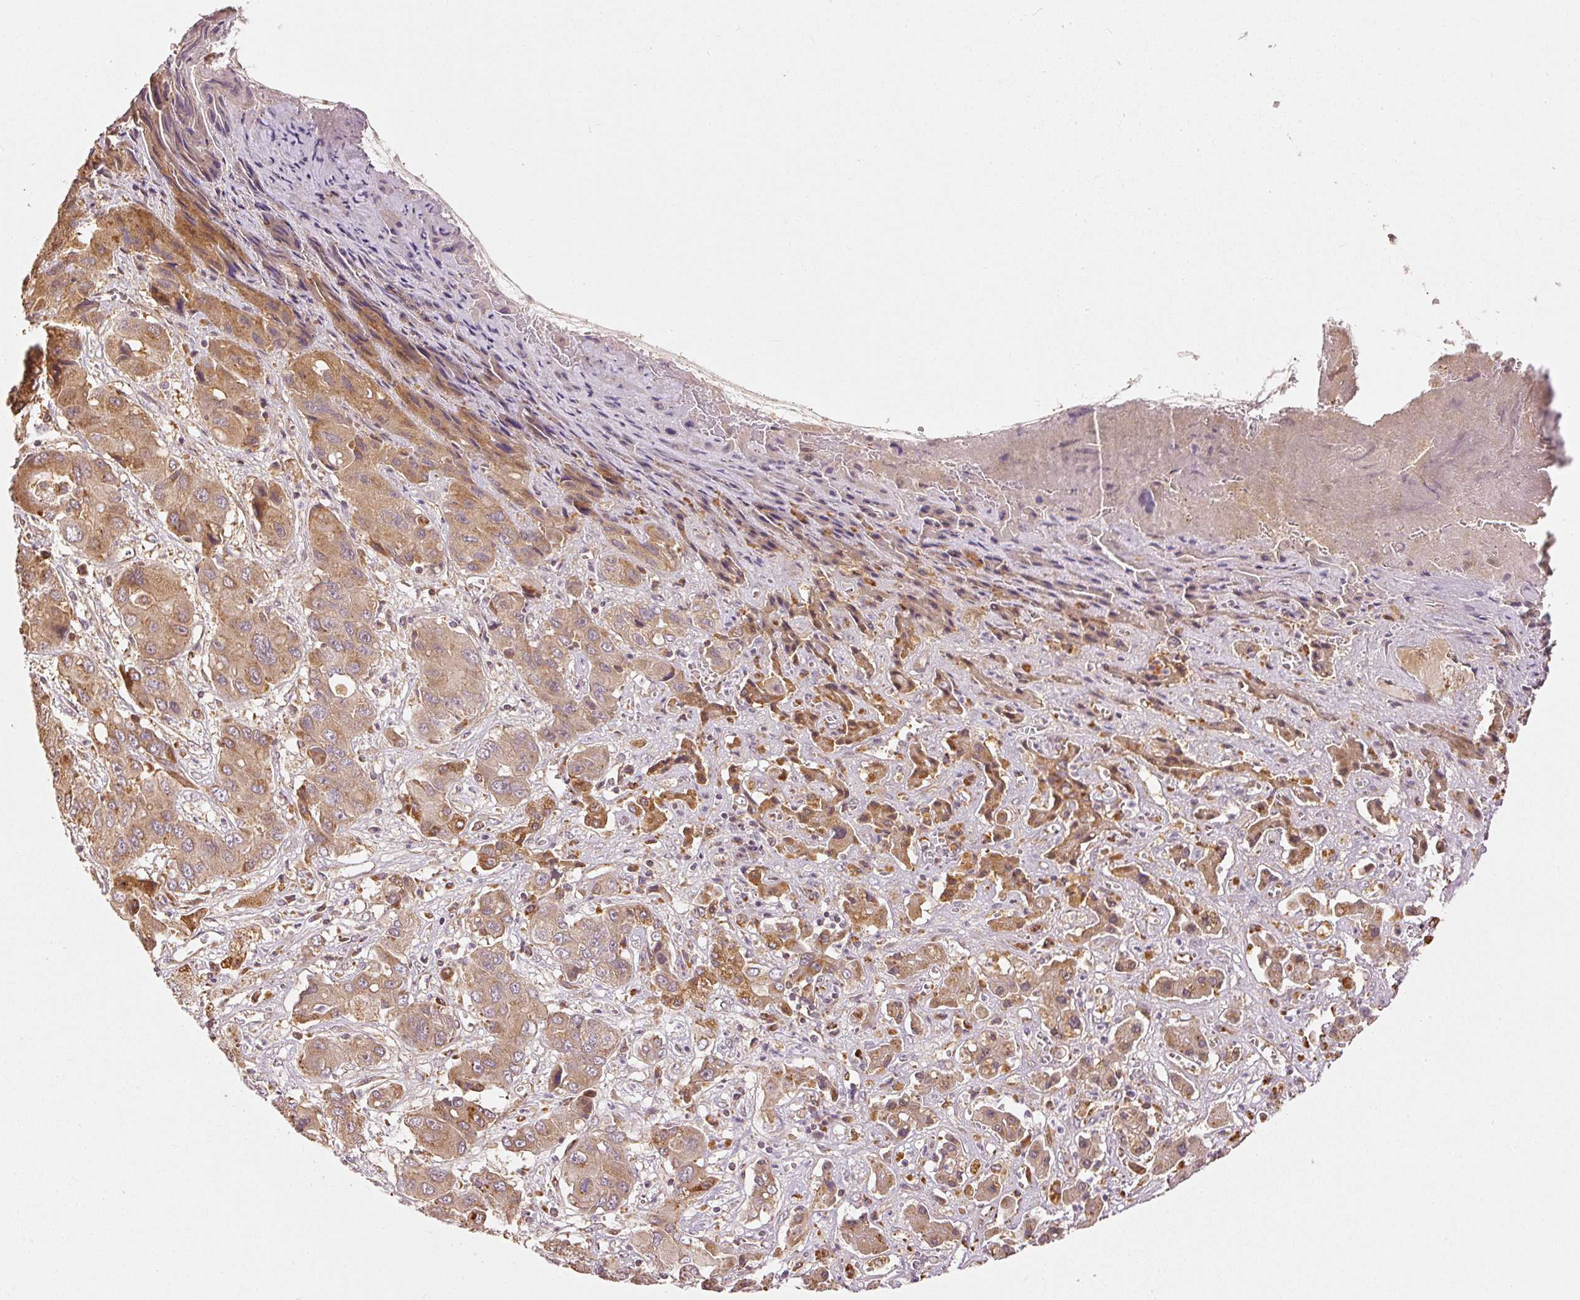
{"staining": {"intensity": "moderate", "quantity": ">75%", "location": "cytoplasmic/membranous"}, "tissue": "liver cancer", "cell_type": "Tumor cells", "image_type": "cancer", "snomed": [{"axis": "morphology", "description": "Cholangiocarcinoma"}, {"axis": "topography", "description": "Liver"}], "caption": "Immunohistochemical staining of human liver cholangiocarcinoma exhibits moderate cytoplasmic/membranous protein positivity in approximately >75% of tumor cells.", "gene": "MTHFD1L", "patient": {"sex": "male", "age": 67}}